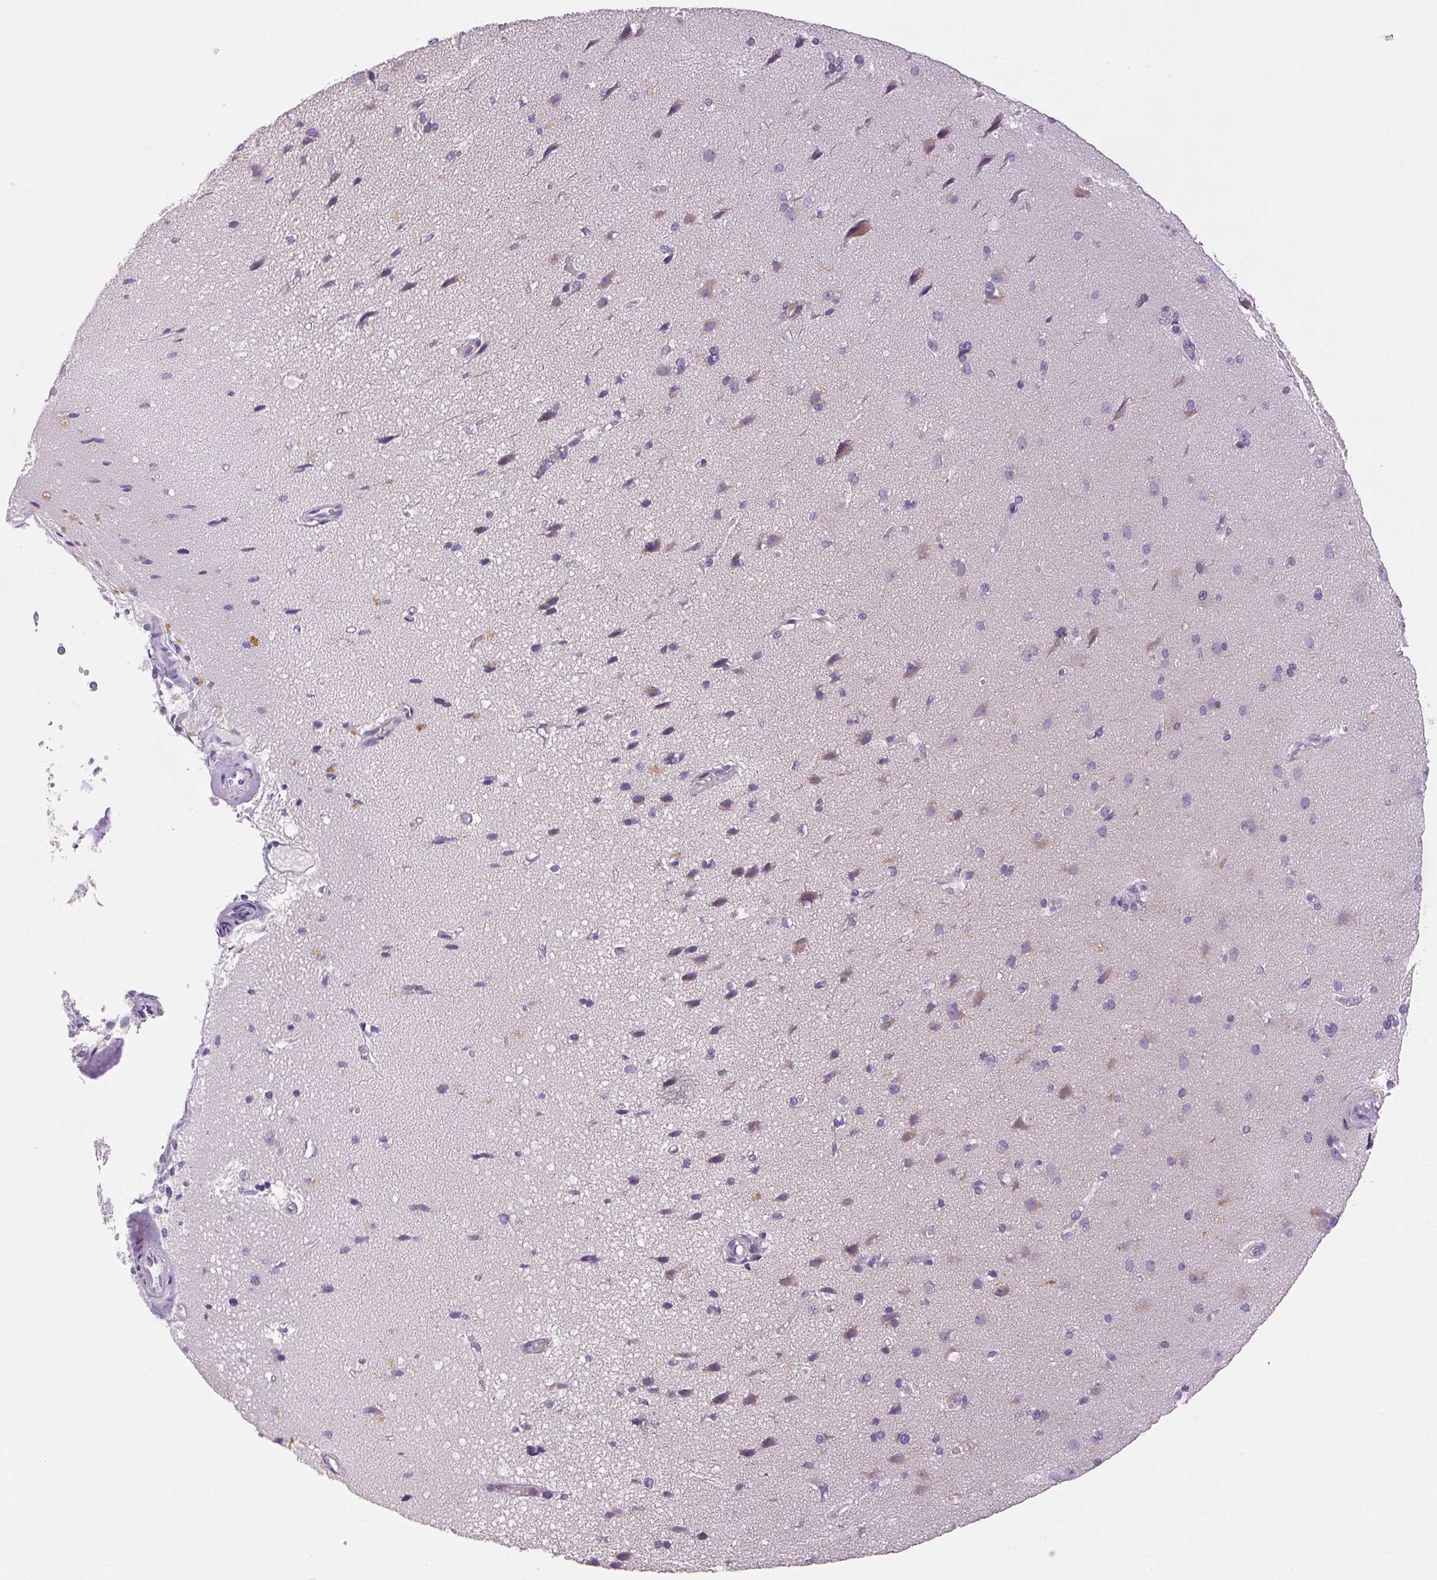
{"staining": {"intensity": "negative", "quantity": "none", "location": "none"}, "tissue": "cerebral cortex", "cell_type": "Endothelial cells", "image_type": "normal", "snomed": [{"axis": "morphology", "description": "Normal tissue, NOS"}, {"axis": "morphology", "description": "Glioma, malignant, High grade"}, {"axis": "topography", "description": "Cerebral cortex"}], "caption": "An immunohistochemistry photomicrograph of unremarkable cerebral cortex is shown. There is no staining in endothelial cells of cerebral cortex.", "gene": "ARHGAP11B", "patient": {"sex": "male", "age": 71}}